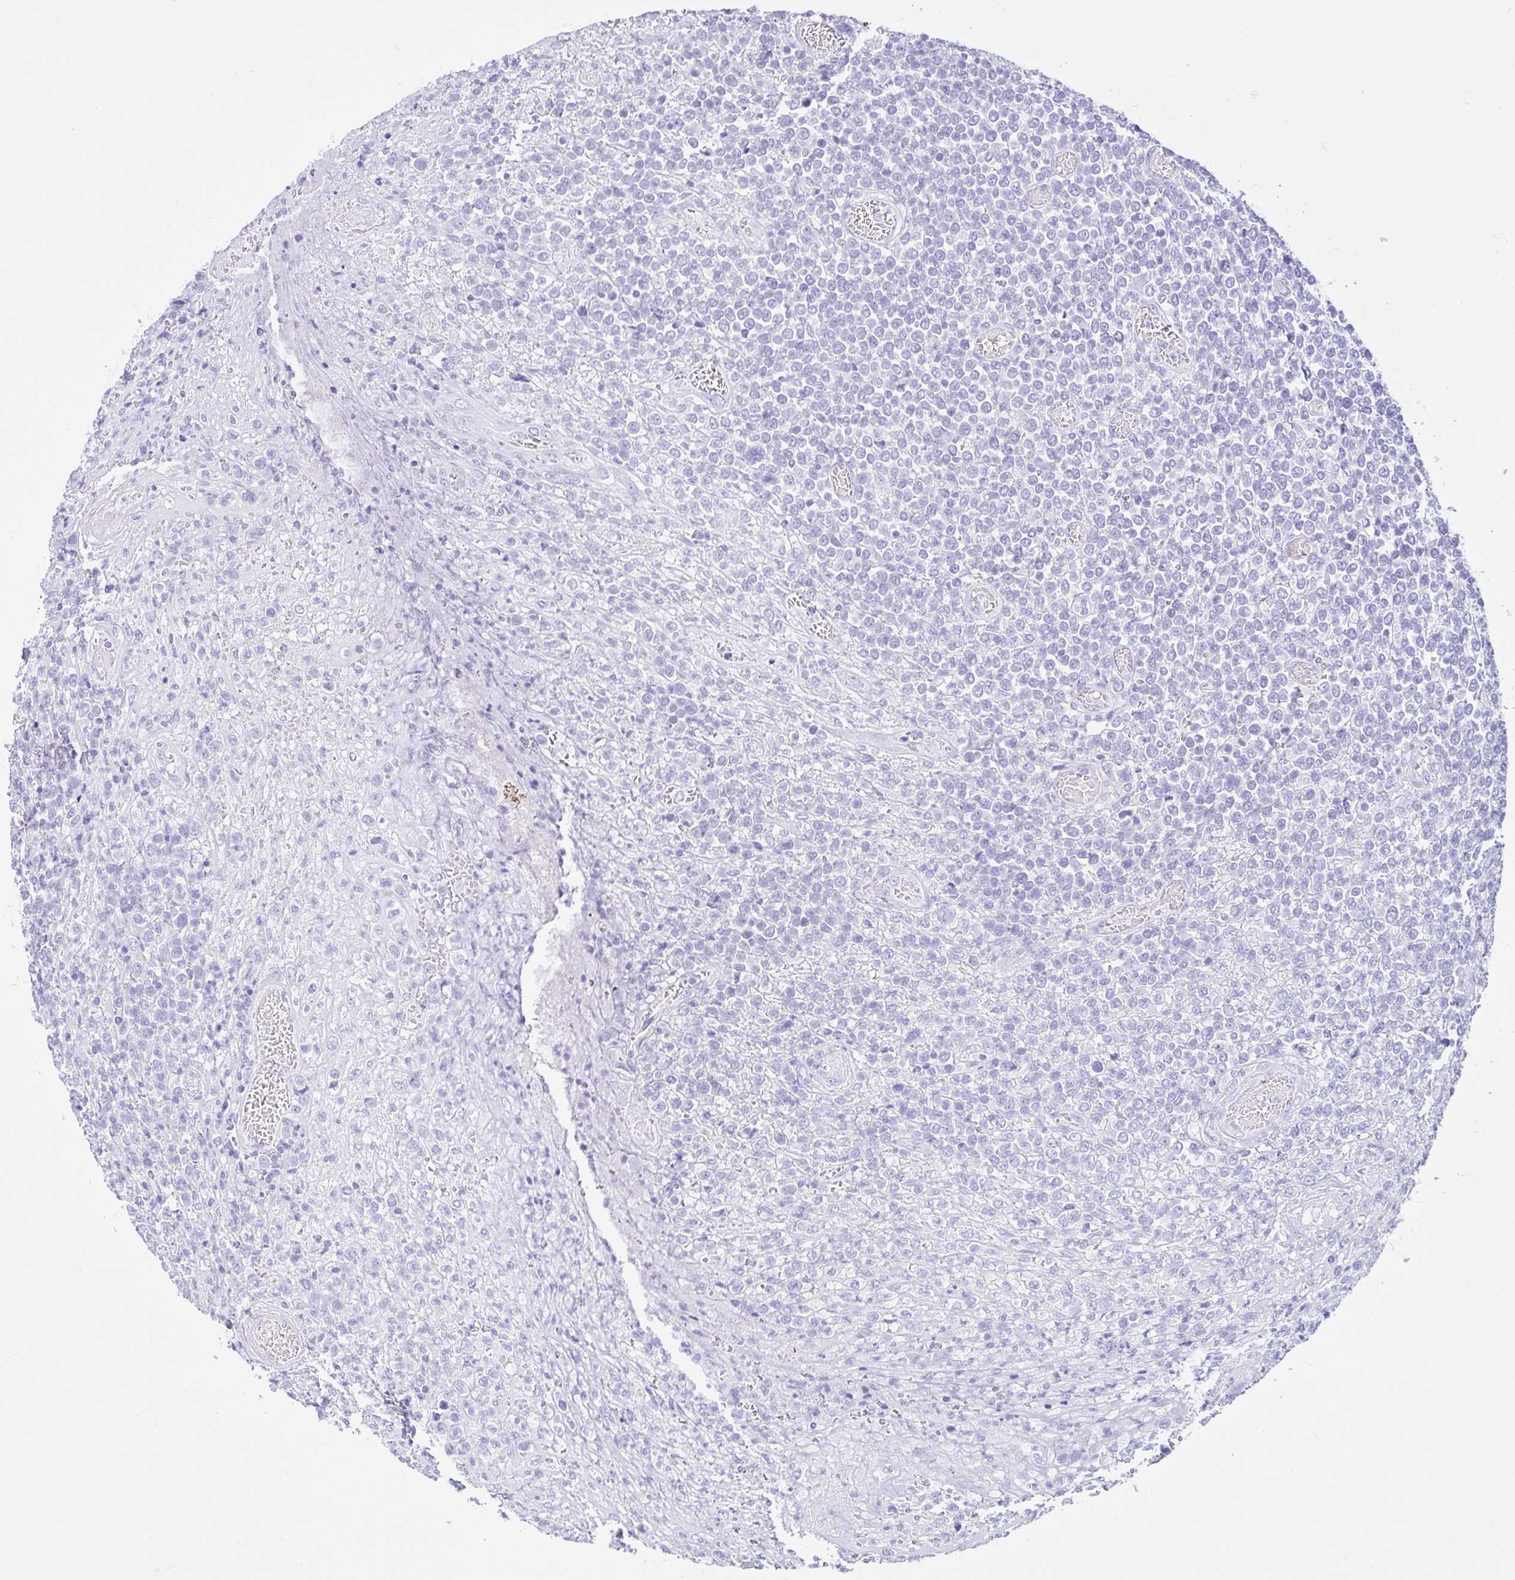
{"staining": {"intensity": "negative", "quantity": "none", "location": "none"}, "tissue": "lymphoma", "cell_type": "Tumor cells", "image_type": "cancer", "snomed": [{"axis": "morphology", "description": "Malignant lymphoma, non-Hodgkin's type, High grade"}, {"axis": "topography", "description": "Soft tissue"}], "caption": "Immunohistochemistry (IHC) of human lymphoma displays no positivity in tumor cells.", "gene": "CYP19A1", "patient": {"sex": "female", "age": 56}}